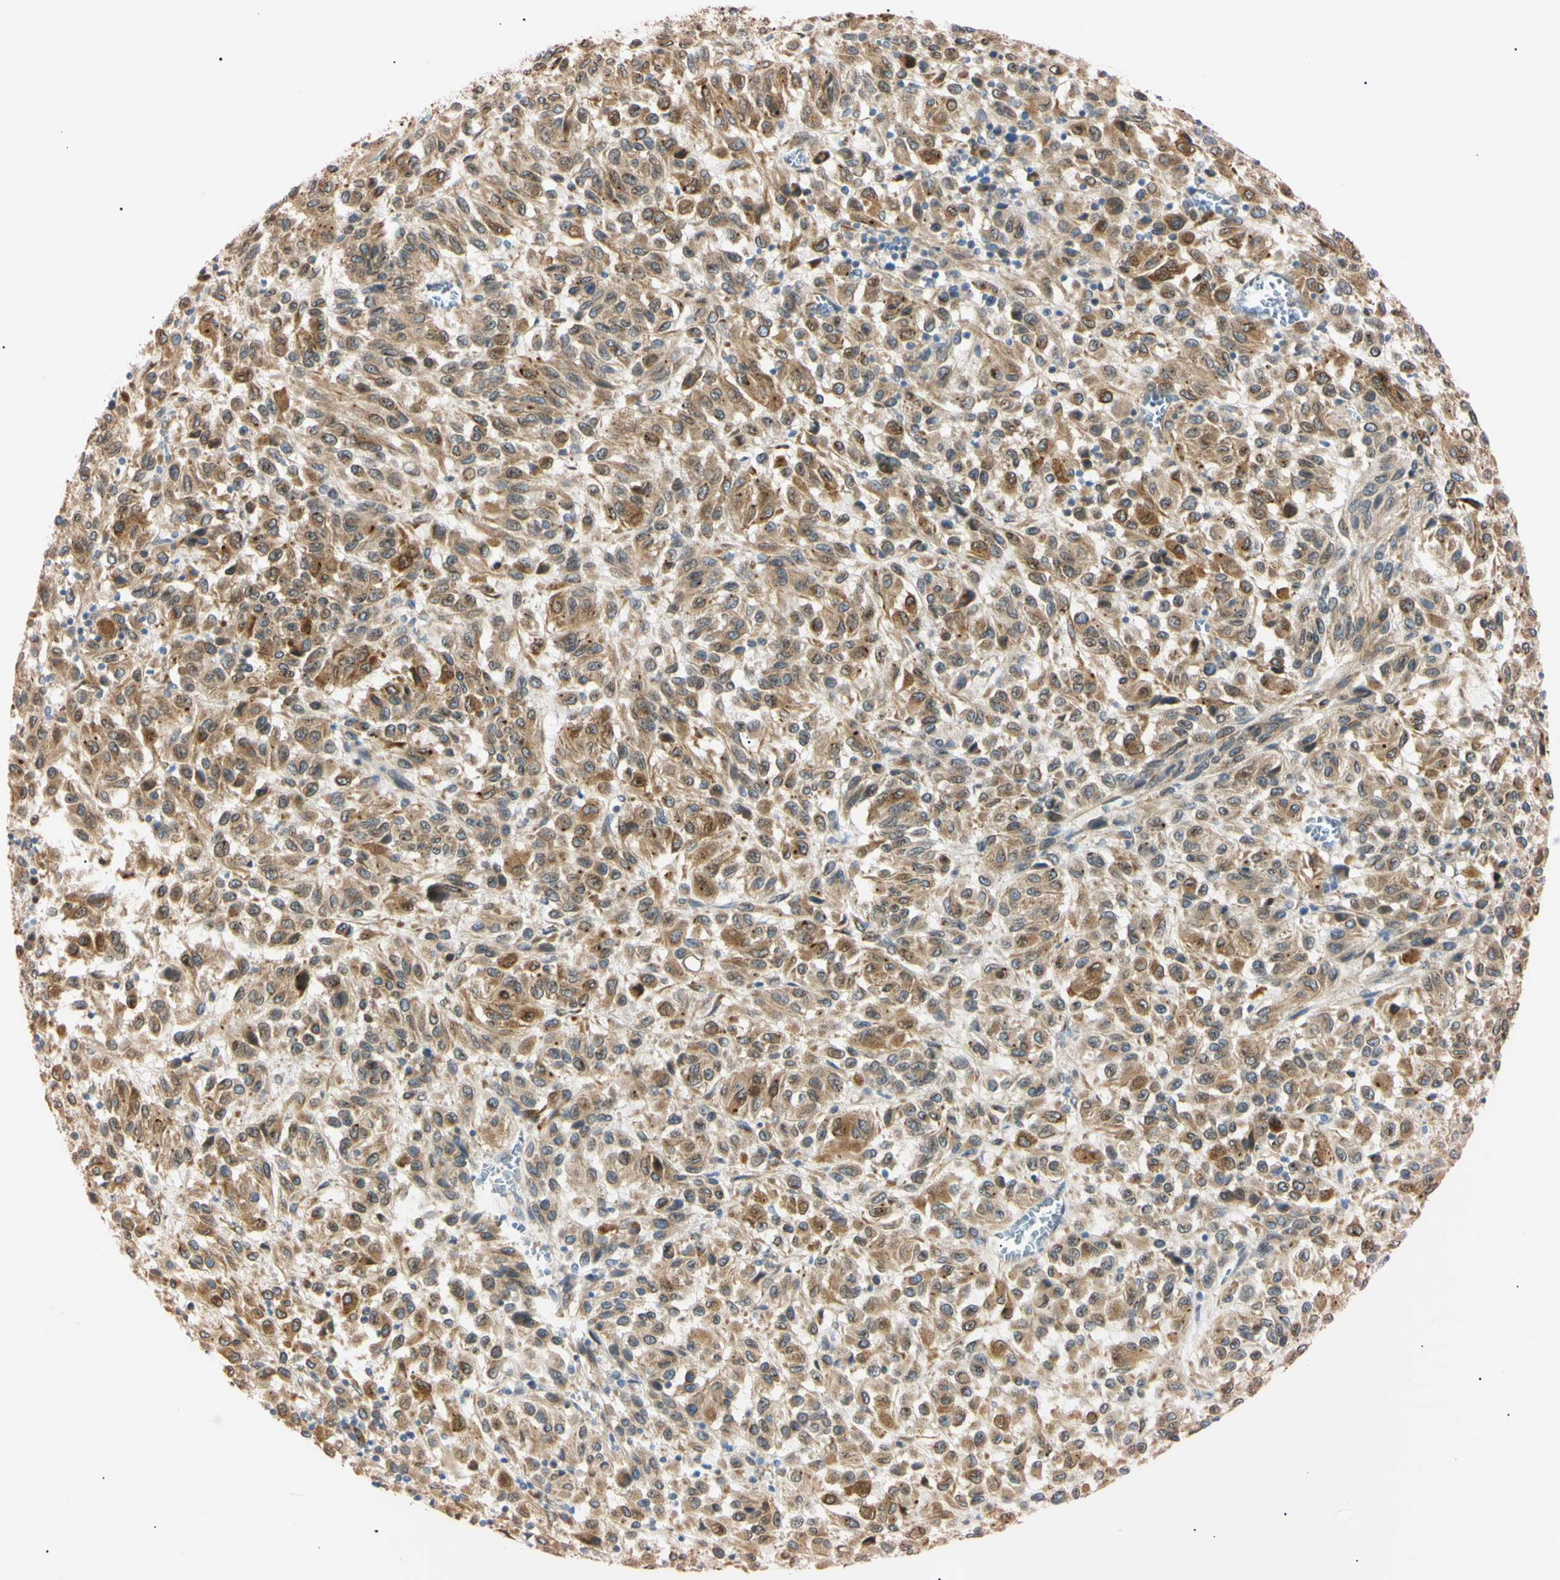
{"staining": {"intensity": "moderate", "quantity": ">75%", "location": "cytoplasmic/membranous"}, "tissue": "melanoma", "cell_type": "Tumor cells", "image_type": "cancer", "snomed": [{"axis": "morphology", "description": "Malignant melanoma, Metastatic site"}, {"axis": "topography", "description": "Lung"}], "caption": "This photomicrograph displays immunohistochemistry (IHC) staining of human malignant melanoma (metastatic site), with medium moderate cytoplasmic/membranous staining in about >75% of tumor cells.", "gene": "IER3IP1", "patient": {"sex": "male", "age": 64}}